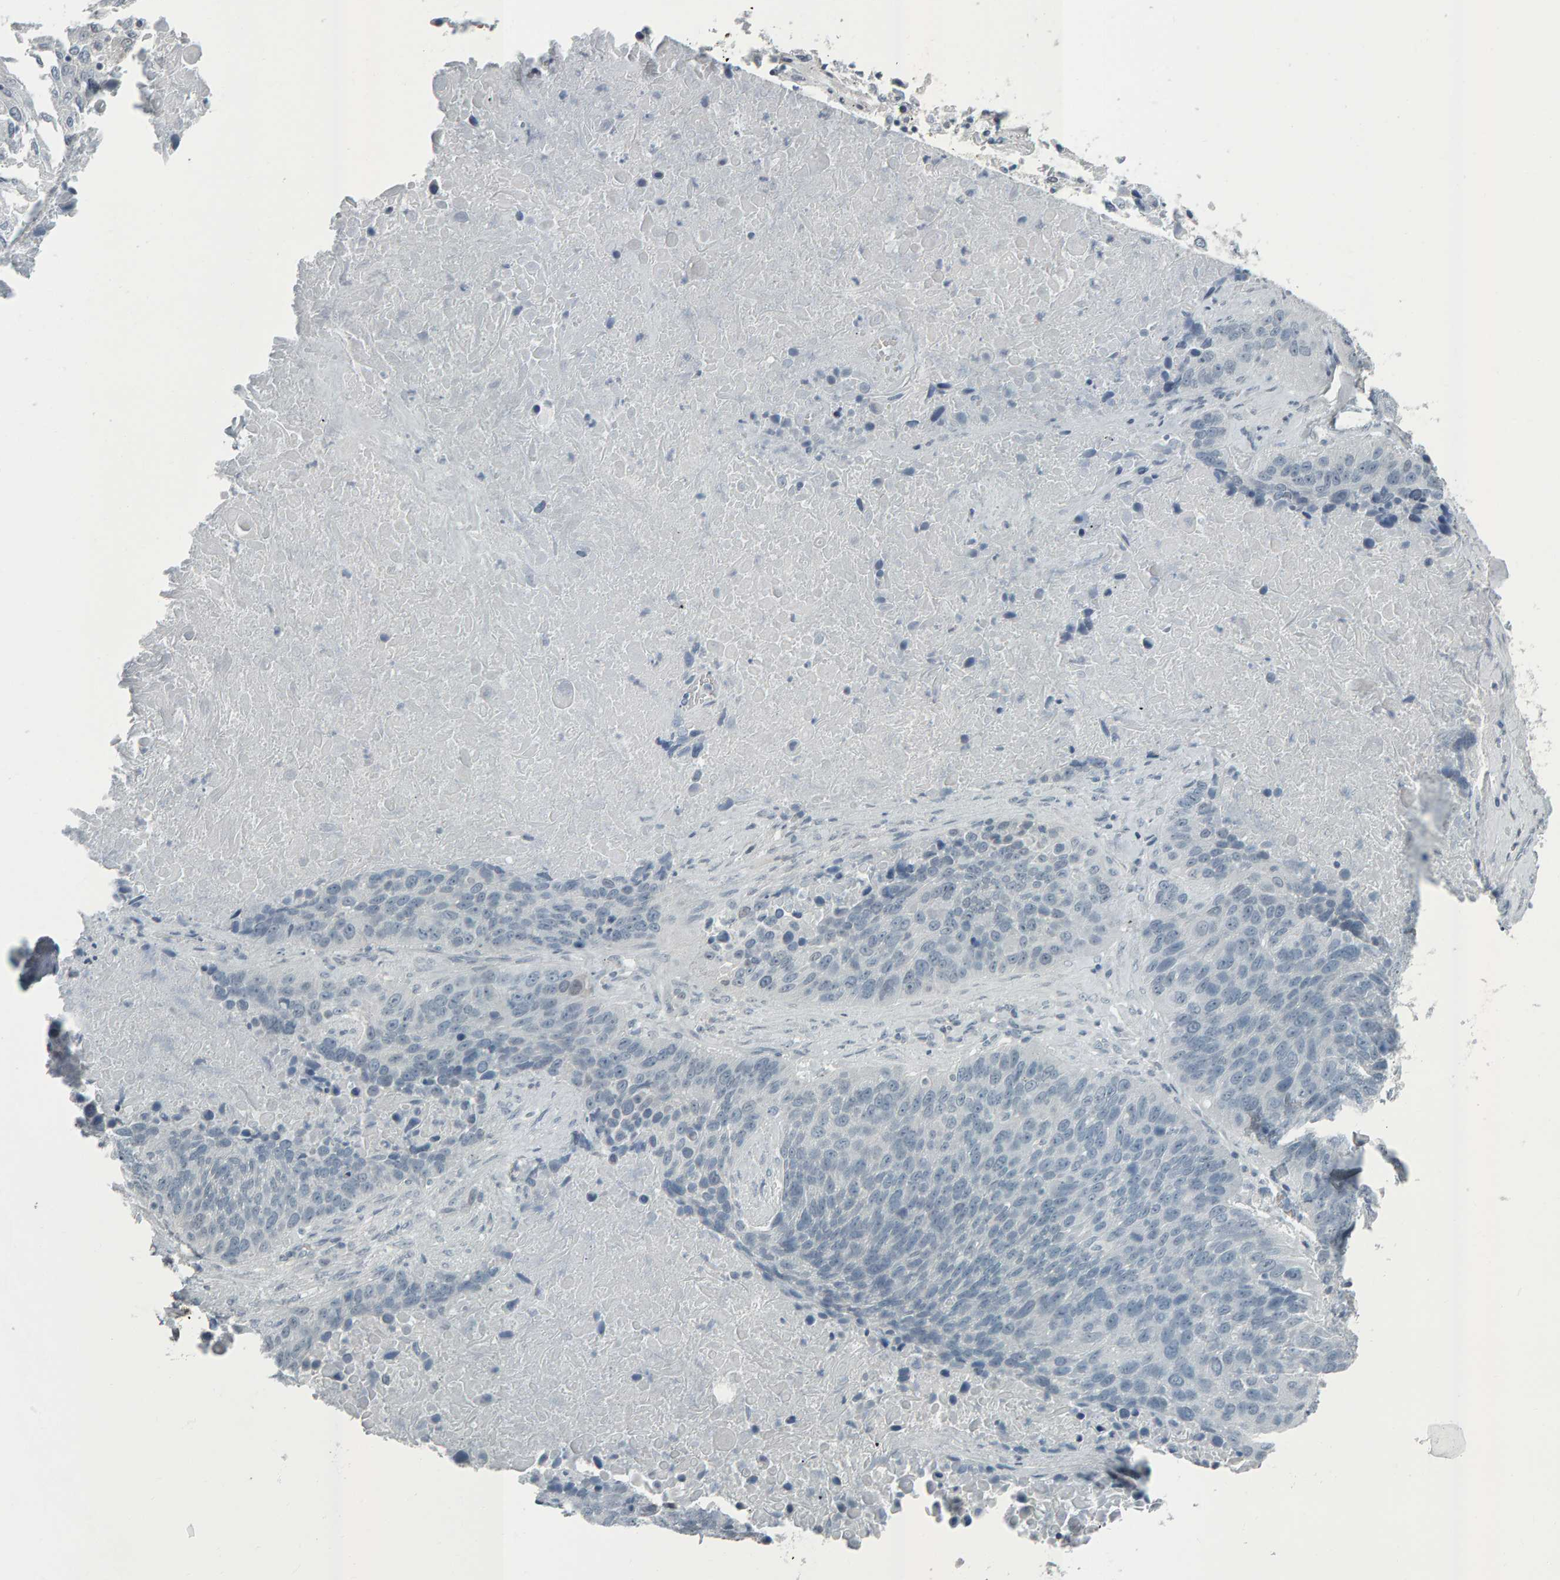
{"staining": {"intensity": "negative", "quantity": "none", "location": "none"}, "tissue": "lung cancer", "cell_type": "Tumor cells", "image_type": "cancer", "snomed": [{"axis": "morphology", "description": "Squamous cell carcinoma, NOS"}, {"axis": "topography", "description": "Lung"}], "caption": "The immunohistochemistry (IHC) micrograph has no significant expression in tumor cells of squamous cell carcinoma (lung) tissue.", "gene": "PYY", "patient": {"sex": "male", "age": 65}}